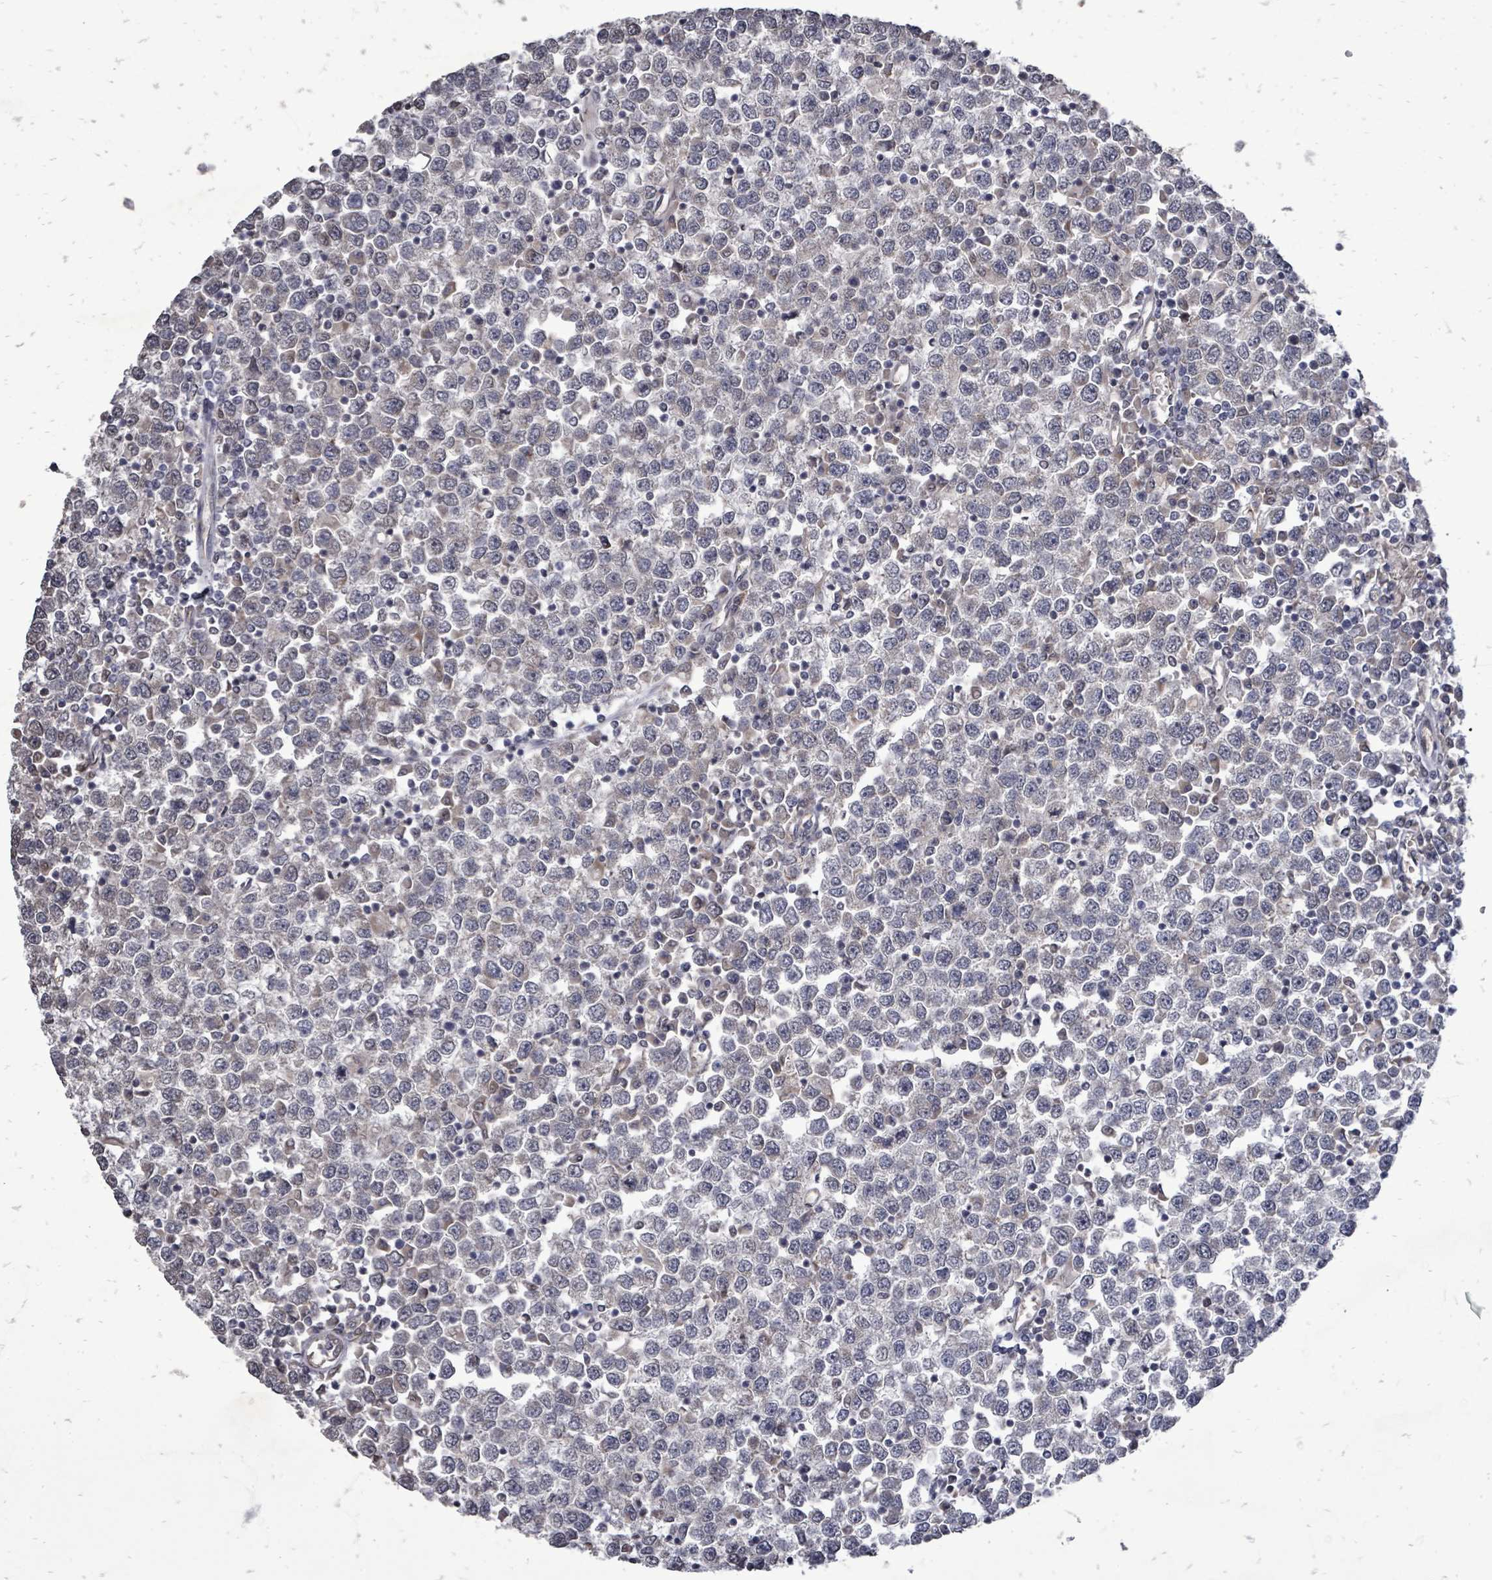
{"staining": {"intensity": "moderate", "quantity": "25%-75%", "location": "cytoplasmic/membranous"}, "tissue": "testis cancer", "cell_type": "Tumor cells", "image_type": "cancer", "snomed": [{"axis": "morphology", "description": "Seminoma, NOS"}, {"axis": "topography", "description": "Testis"}], "caption": "An IHC image of tumor tissue is shown. Protein staining in brown labels moderate cytoplasmic/membranous positivity in testis cancer within tumor cells. The protein of interest is shown in brown color, while the nuclei are stained blue.", "gene": "RALGAPB", "patient": {"sex": "male", "age": 65}}